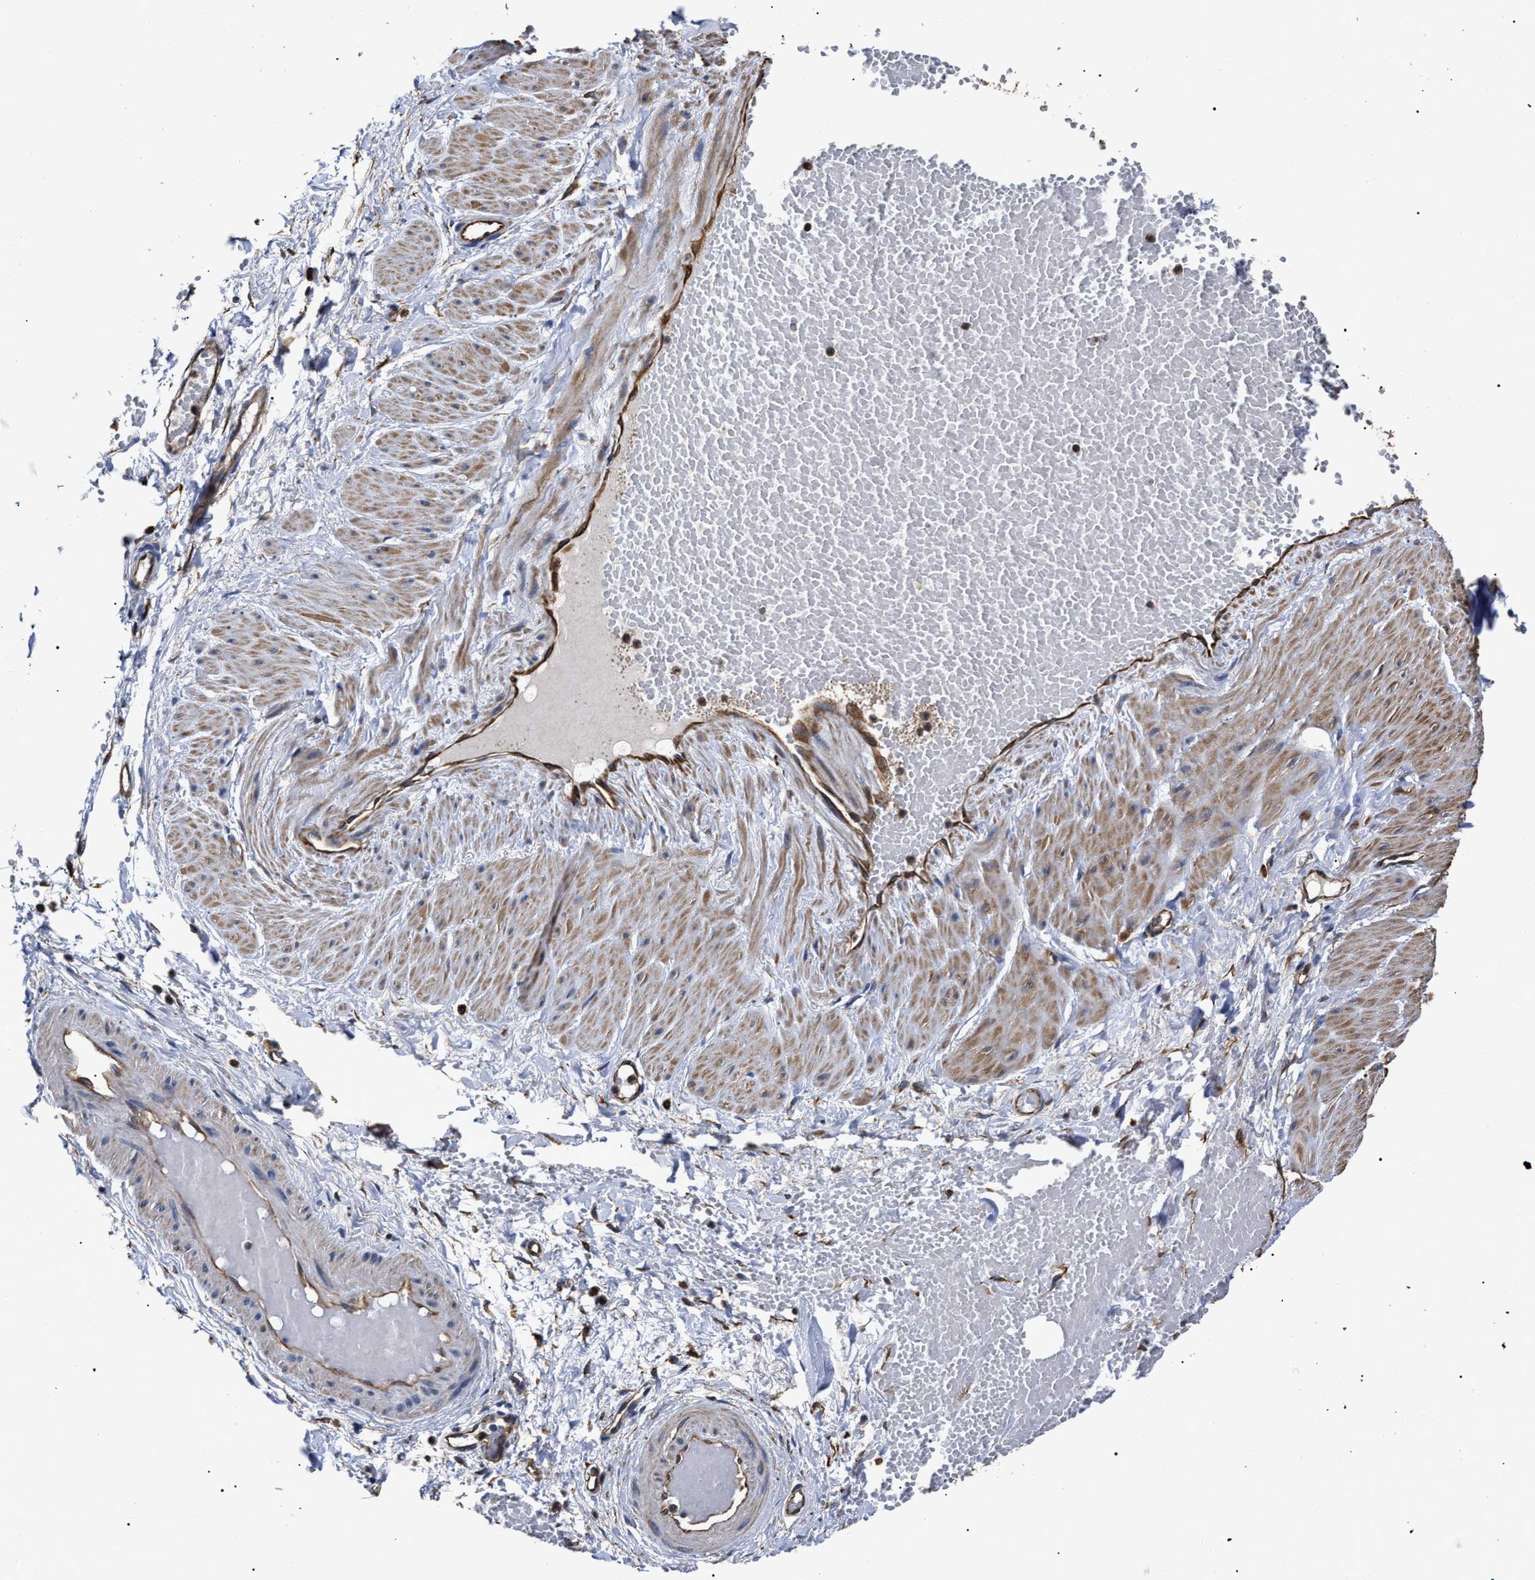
{"staining": {"intensity": "negative", "quantity": "none", "location": "none"}, "tissue": "adipose tissue", "cell_type": "Adipocytes", "image_type": "normal", "snomed": [{"axis": "morphology", "description": "Normal tissue, NOS"}, {"axis": "topography", "description": "Soft tissue"}], "caption": "Histopathology image shows no protein expression in adipocytes of unremarkable adipose tissue. (Stains: DAB immunohistochemistry with hematoxylin counter stain, Microscopy: brightfield microscopy at high magnification).", "gene": "TSPAN33", "patient": {"sex": "male", "age": 72}}